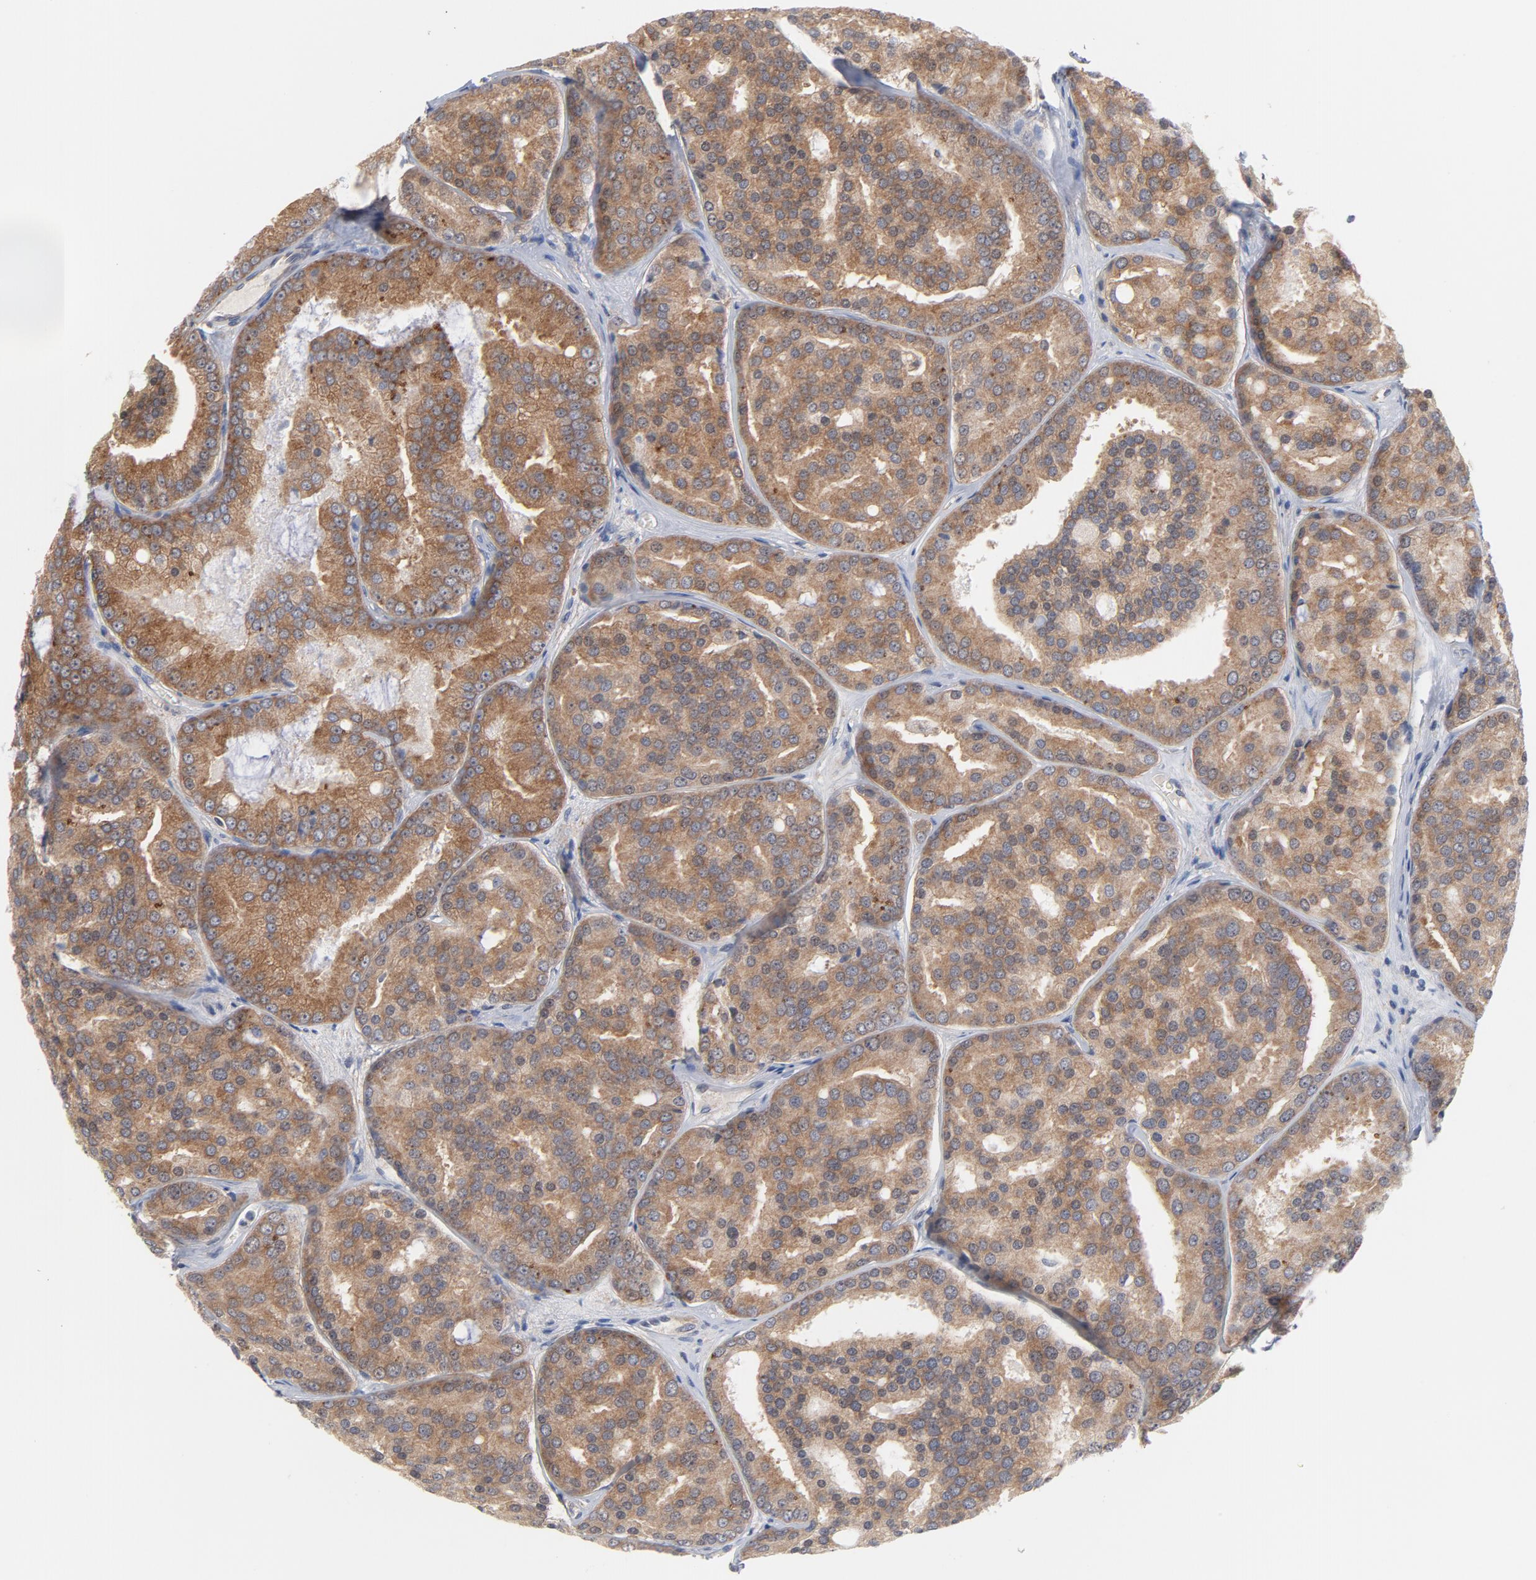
{"staining": {"intensity": "moderate", "quantity": ">75%", "location": "cytoplasmic/membranous"}, "tissue": "prostate cancer", "cell_type": "Tumor cells", "image_type": "cancer", "snomed": [{"axis": "morphology", "description": "Adenocarcinoma, High grade"}, {"axis": "topography", "description": "Prostate"}], "caption": "A photomicrograph of high-grade adenocarcinoma (prostate) stained for a protein displays moderate cytoplasmic/membranous brown staining in tumor cells.", "gene": "UBL4A", "patient": {"sex": "male", "age": 64}}